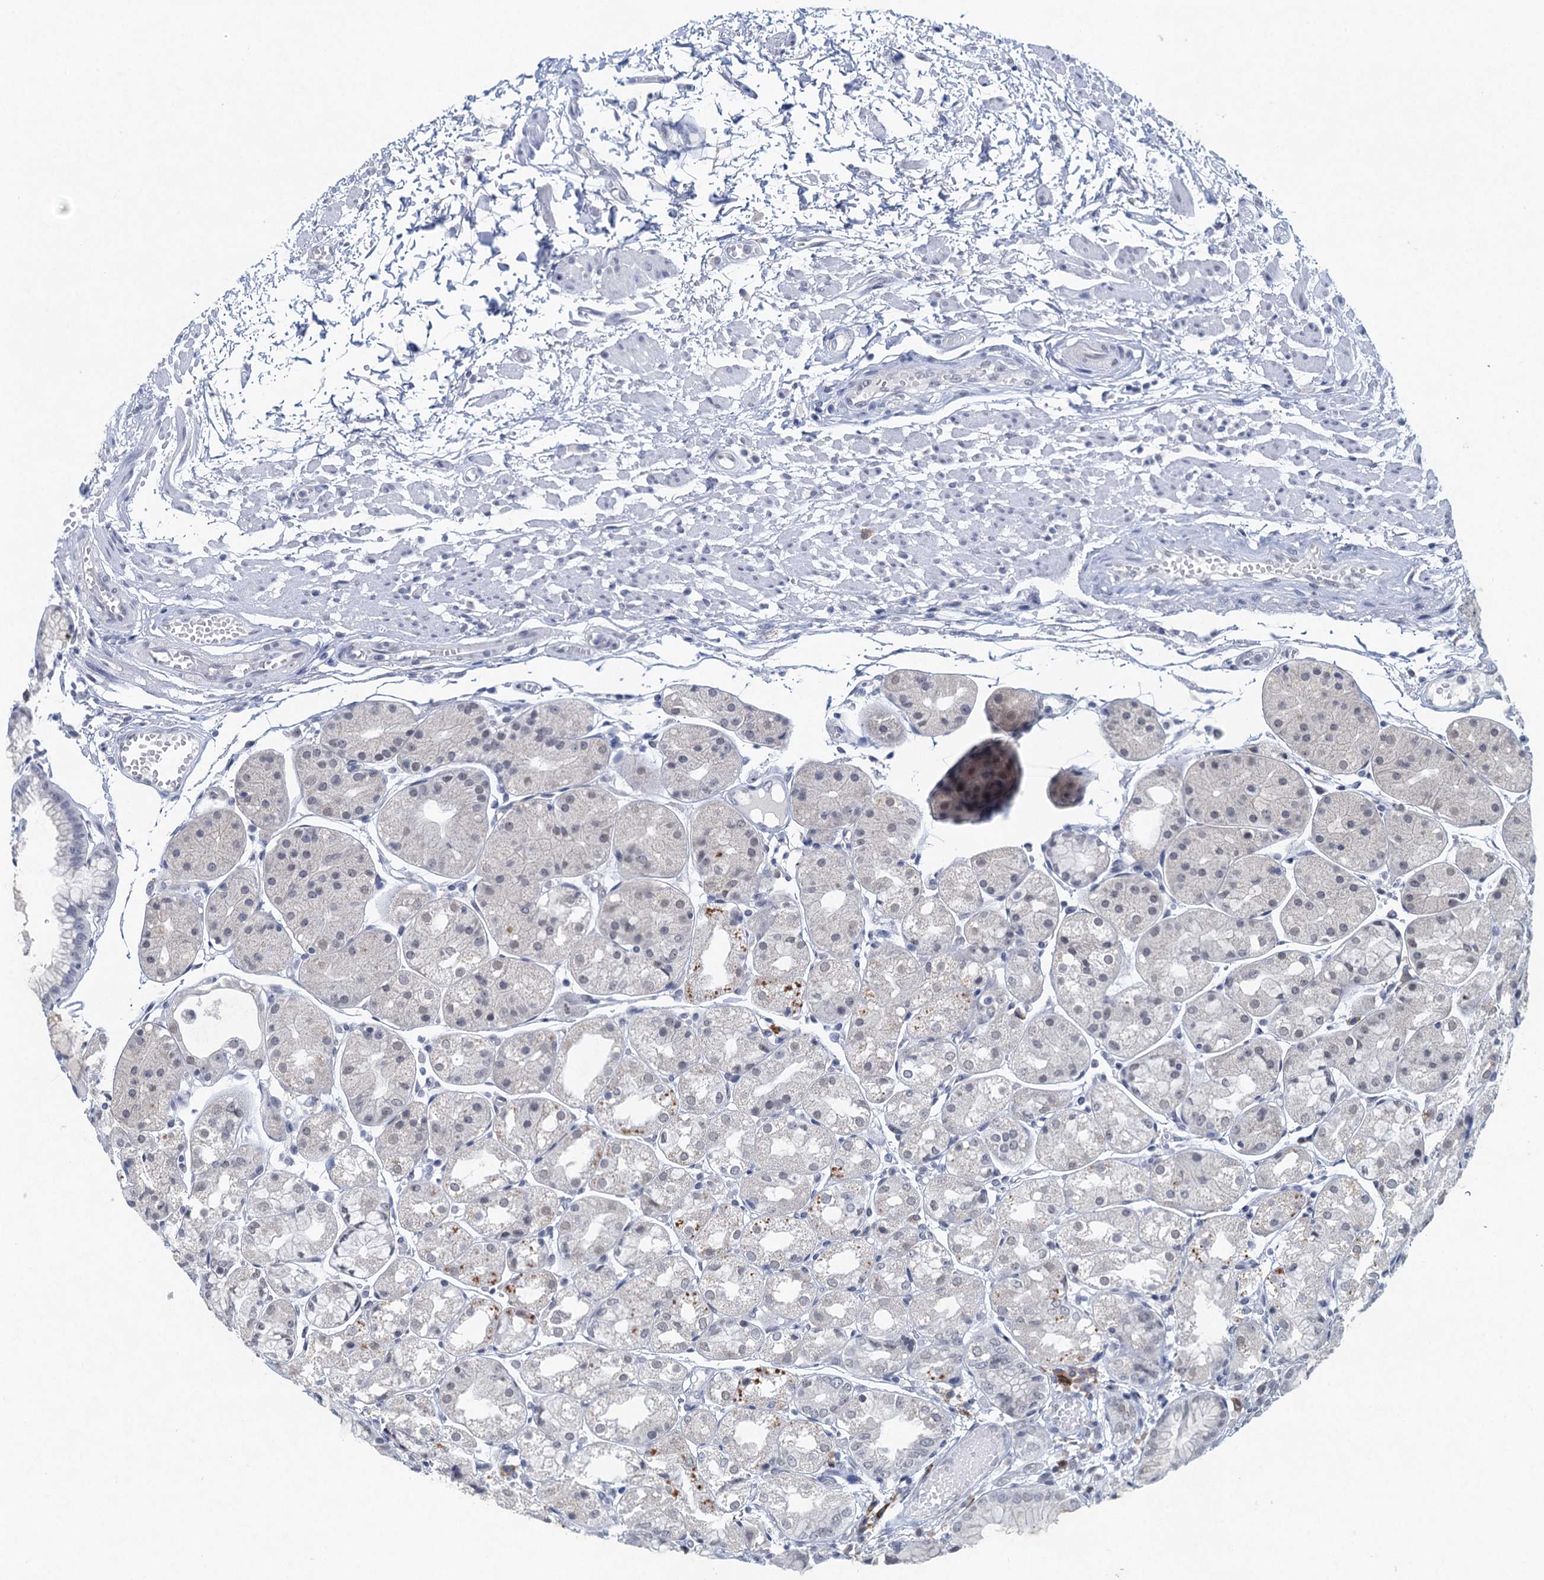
{"staining": {"intensity": "negative", "quantity": "none", "location": "none"}, "tissue": "stomach", "cell_type": "Glandular cells", "image_type": "normal", "snomed": [{"axis": "morphology", "description": "Normal tissue, NOS"}, {"axis": "topography", "description": "Stomach, upper"}], "caption": "DAB (3,3'-diaminobenzidine) immunohistochemical staining of unremarkable human stomach reveals no significant positivity in glandular cells.", "gene": "ENSG00000230707", "patient": {"sex": "male", "age": 72}}